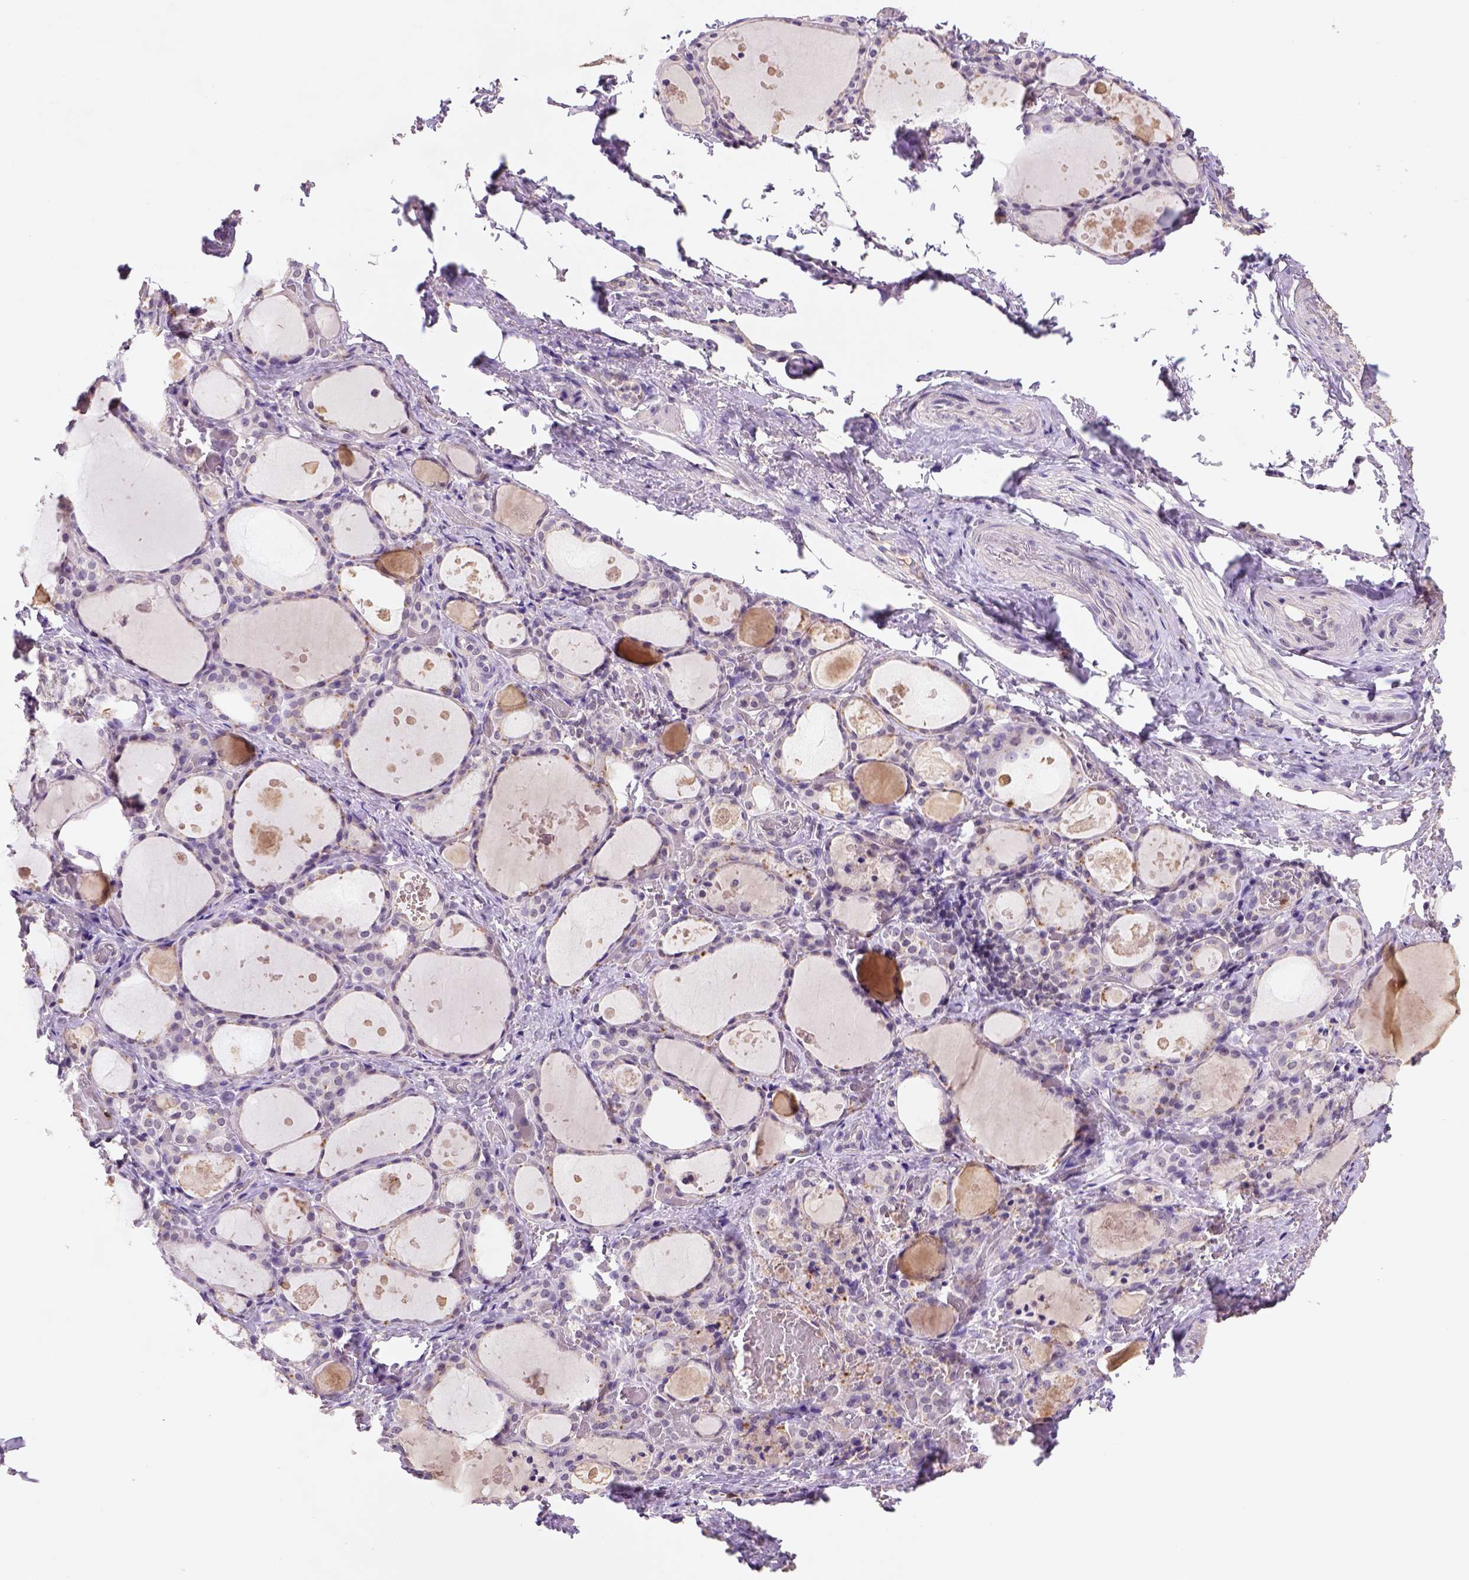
{"staining": {"intensity": "weak", "quantity": "25%-75%", "location": "cytoplasmic/membranous,nuclear"}, "tissue": "thyroid gland", "cell_type": "Glandular cells", "image_type": "normal", "snomed": [{"axis": "morphology", "description": "Normal tissue, NOS"}, {"axis": "topography", "description": "Thyroid gland"}], "caption": "Thyroid gland stained with immunohistochemistry exhibits weak cytoplasmic/membranous,nuclear expression in approximately 25%-75% of glandular cells. (DAB IHC, brown staining for protein, blue staining for nuclei).", "gene": "SCML4", "patient": {"sex": "male", "age": 68}}